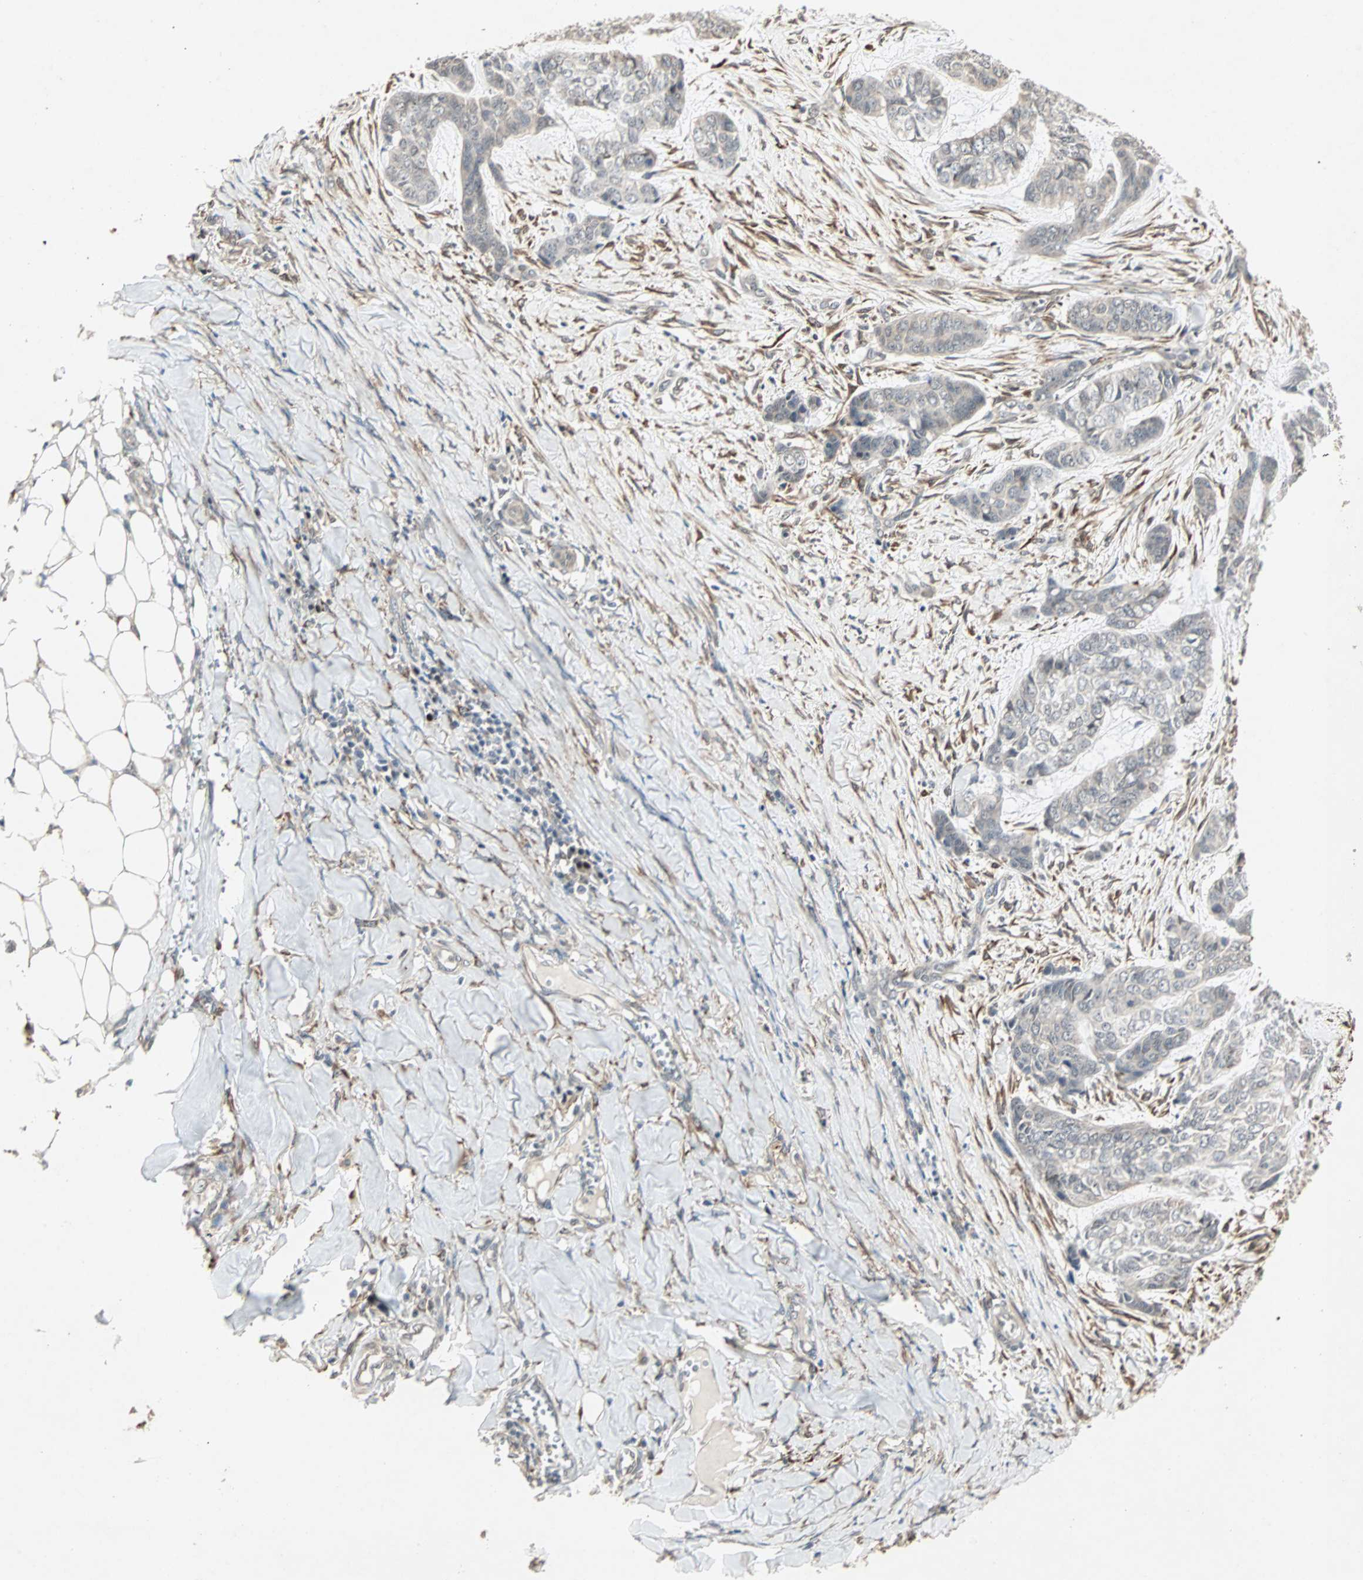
{"staining": {"intensity": "negative", "quantity": "none", "location": "none"}, "tissue": "skin cancer", "cell_type": "Tumor cells", "image_type": "cancer", "snomed": [{"axis": "morphology", "description": "Basal cell carcinoma"}, {"axis": "topography", "description": "Skin"}], "caption": "There is no significant expression in tumor cells of skin basal cell carcinoma. The staining was performed using DAB (3,3'-diaminobenzidine) to visualize the protein expression in brown, while the nuclei were stained in blue with hematoxylin (Magnification: 20x).", "gene": "TRPV4", "patient": {"sex": "female", "age": 64}}